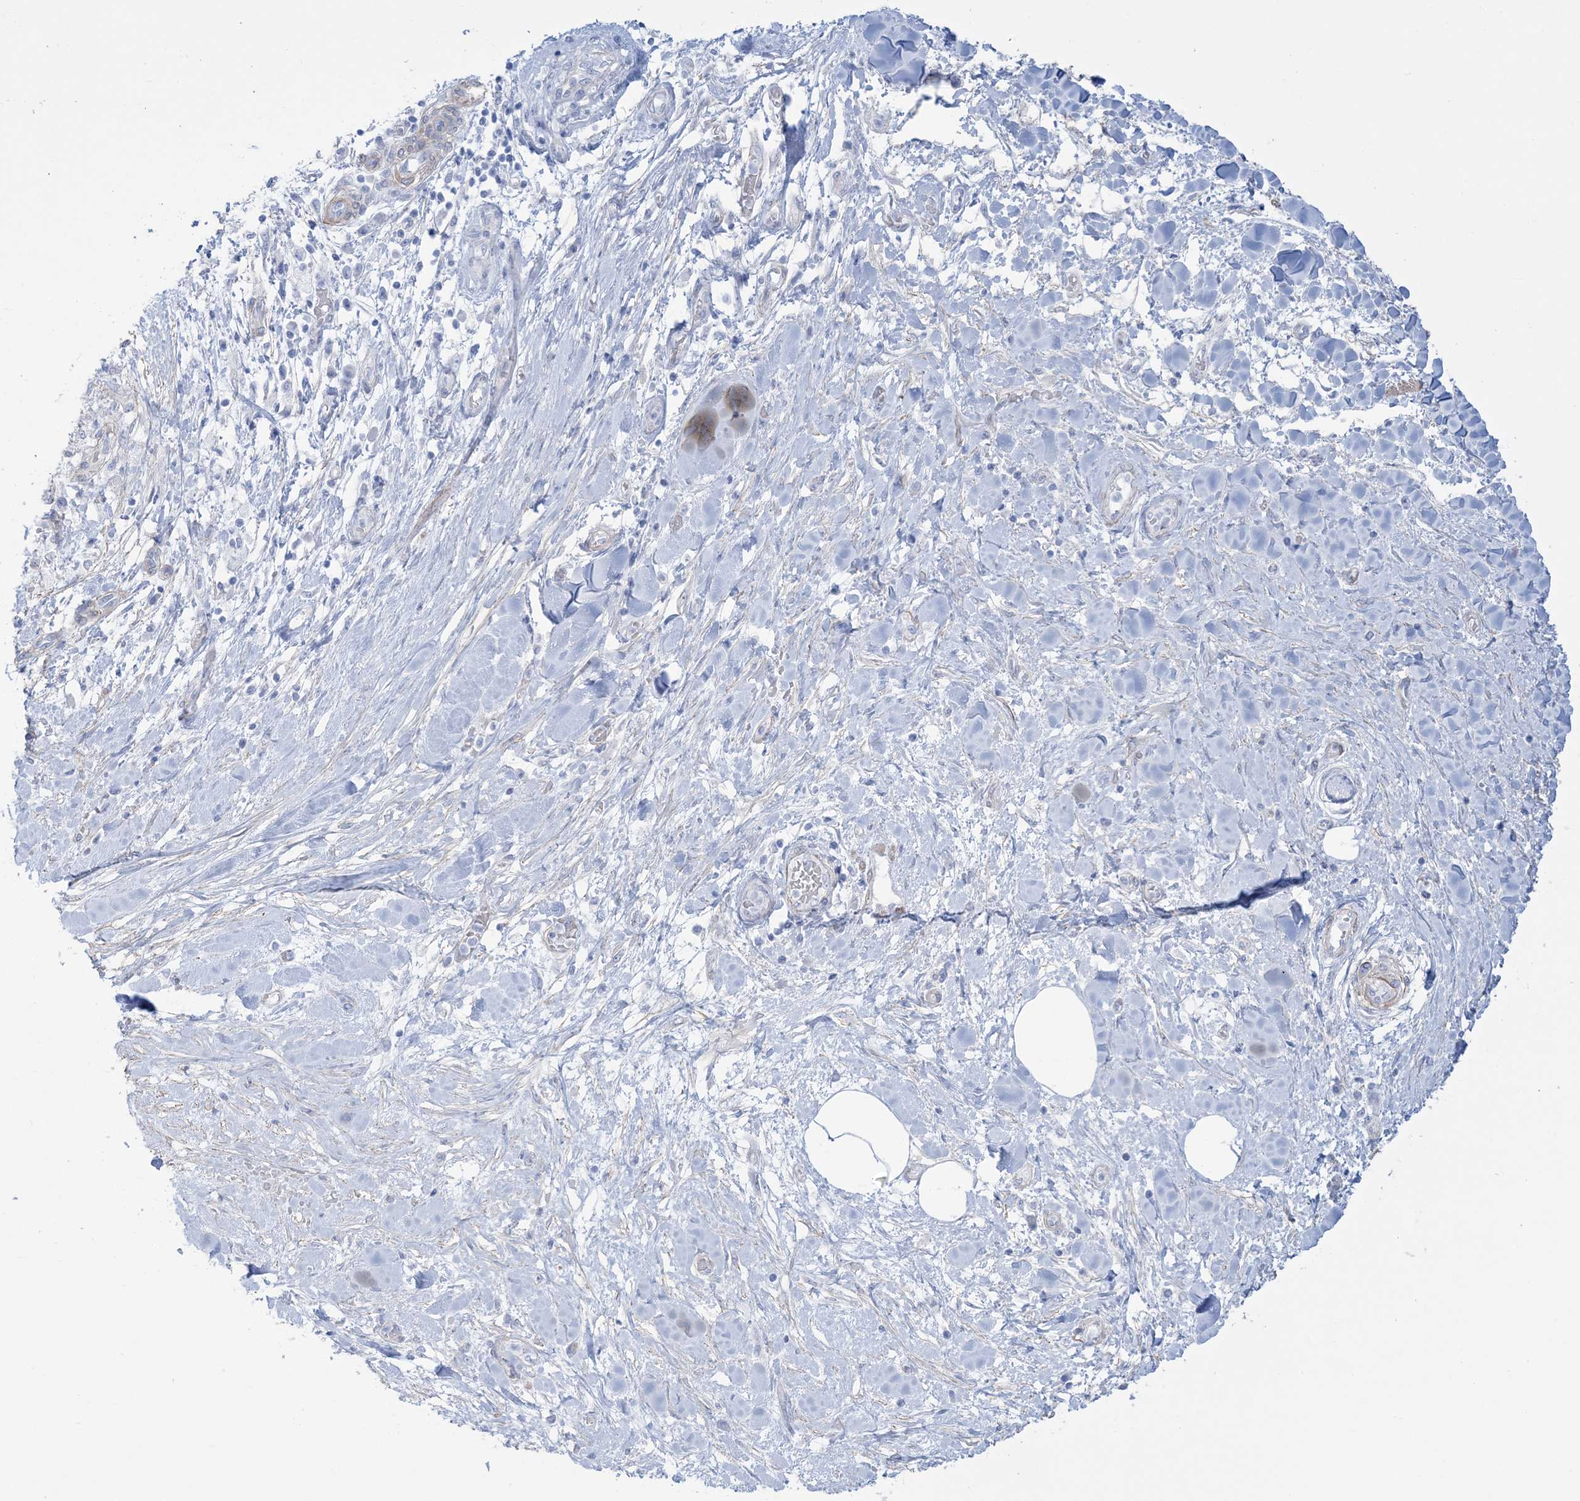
{"staining": {"intensity": "negative", "quantity": "none", "location": "none"}, "tissue": "pancreatic cancer", "cell_type": "Tumor cells", "image_type": "cancer", "snomed": [{"axis": "morphology", "description": "Inflammation, NOS"}, {"axis": "morphology", "description": "Adenocarcinoma, NOS"}, {"axis": "topography", "description": "Pancreas"}], "caption": "Tumor cells show no significant protein positivity in pancreatic cancer.", "gene": "AGXT", "patient": {"sex": "female", "age": 56}}